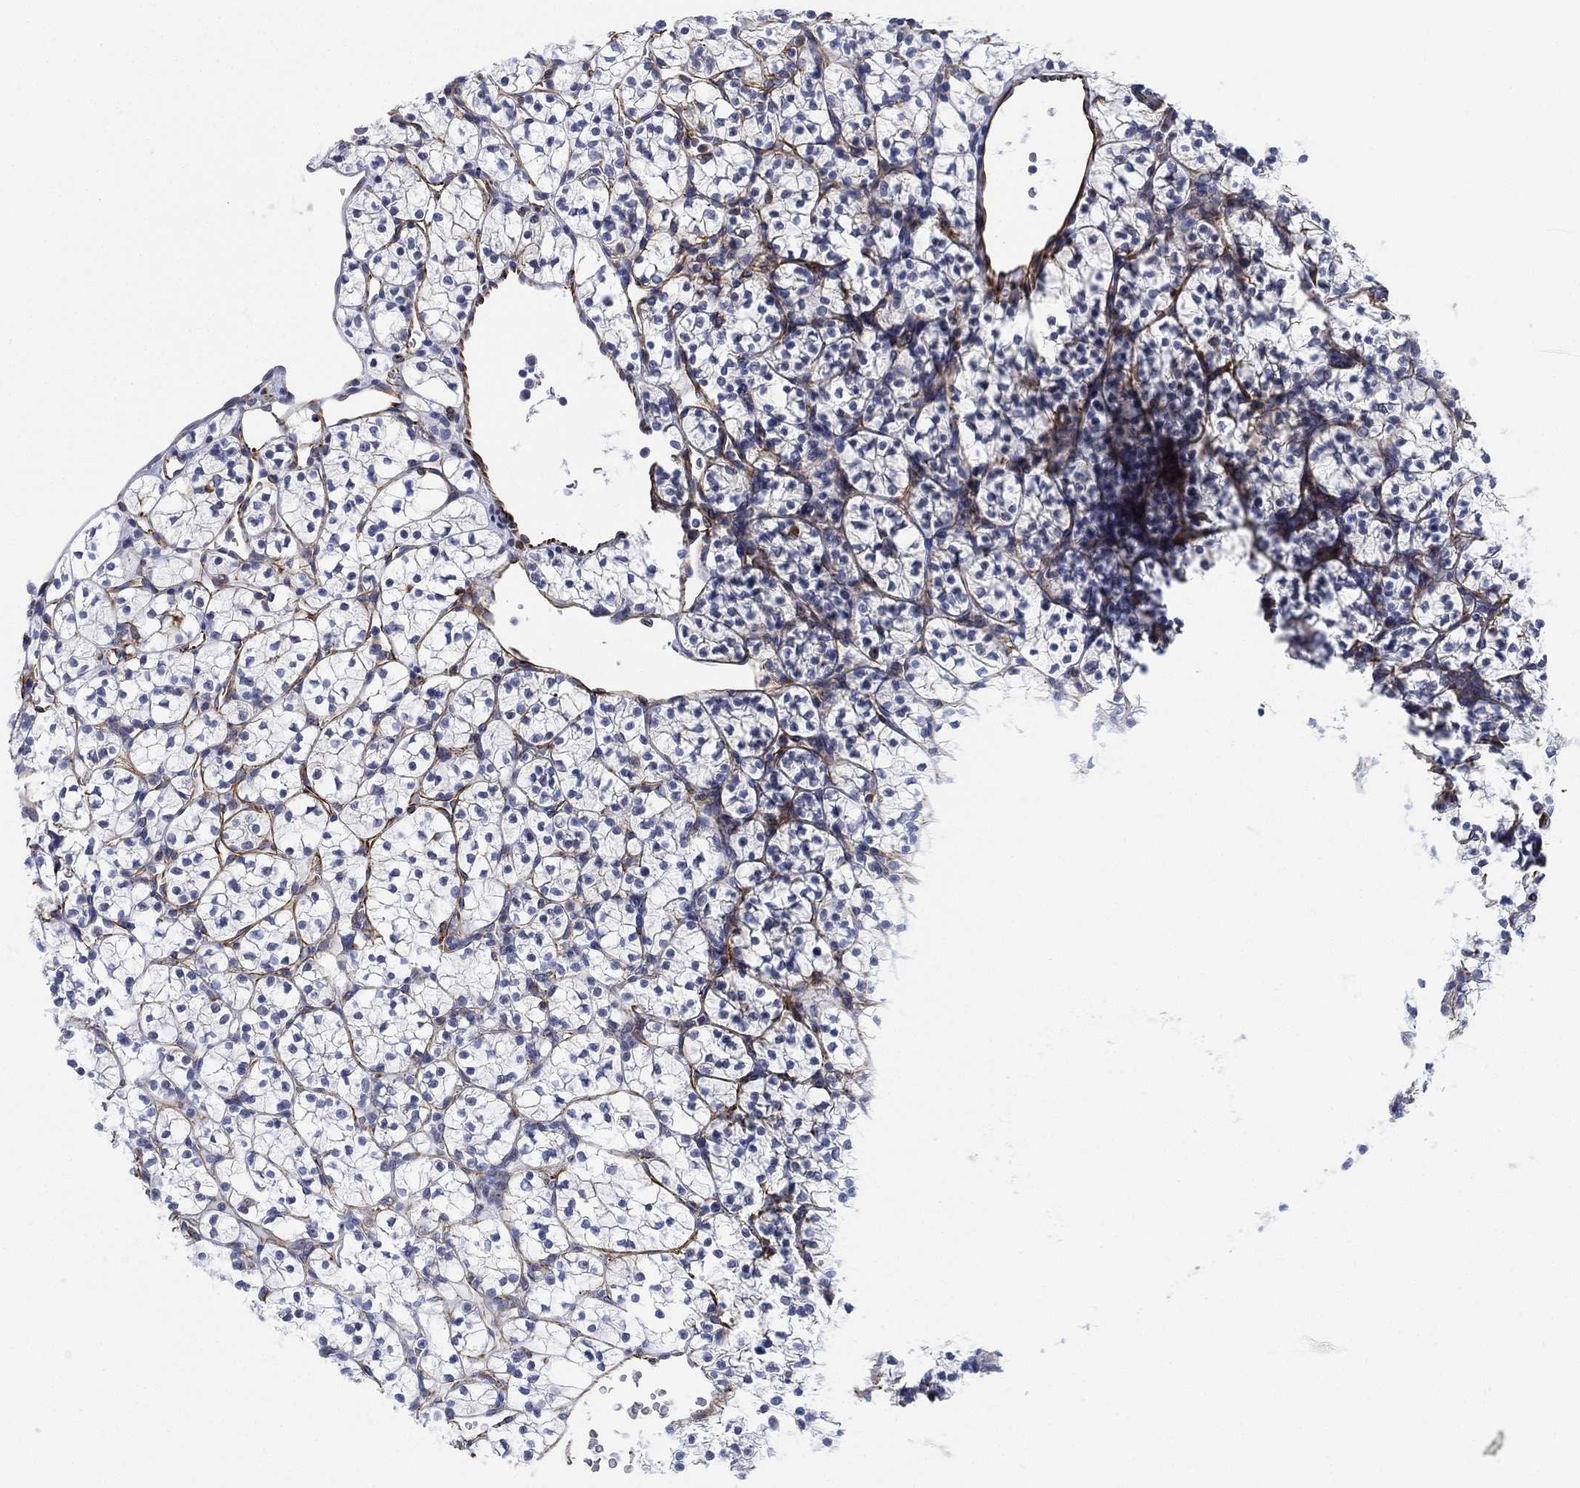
{"staining": {"intensity": "negative", "quantity": "none", "location": "none"}, "tissue": "renal cancer", "cell_type": "Tumor cells", "image_type": "cancer", "snomed": [{"axis": "morphology", "description": "Adenocarcinoma, NOS"}, {"axis": "topography", "description": "Kidney"}], "caption": "Immunohistochemistry (IHC) photomicrograph of human renal cancer stained for a protein (brown), which exhibits no positivity in tumor cells. (Brightfield microscopy of DAB (3,3'-diaminobenzidine) IHC at high magnification).", "gene": "PSKH2", "patient": {"sex": "female", "age": 89}}